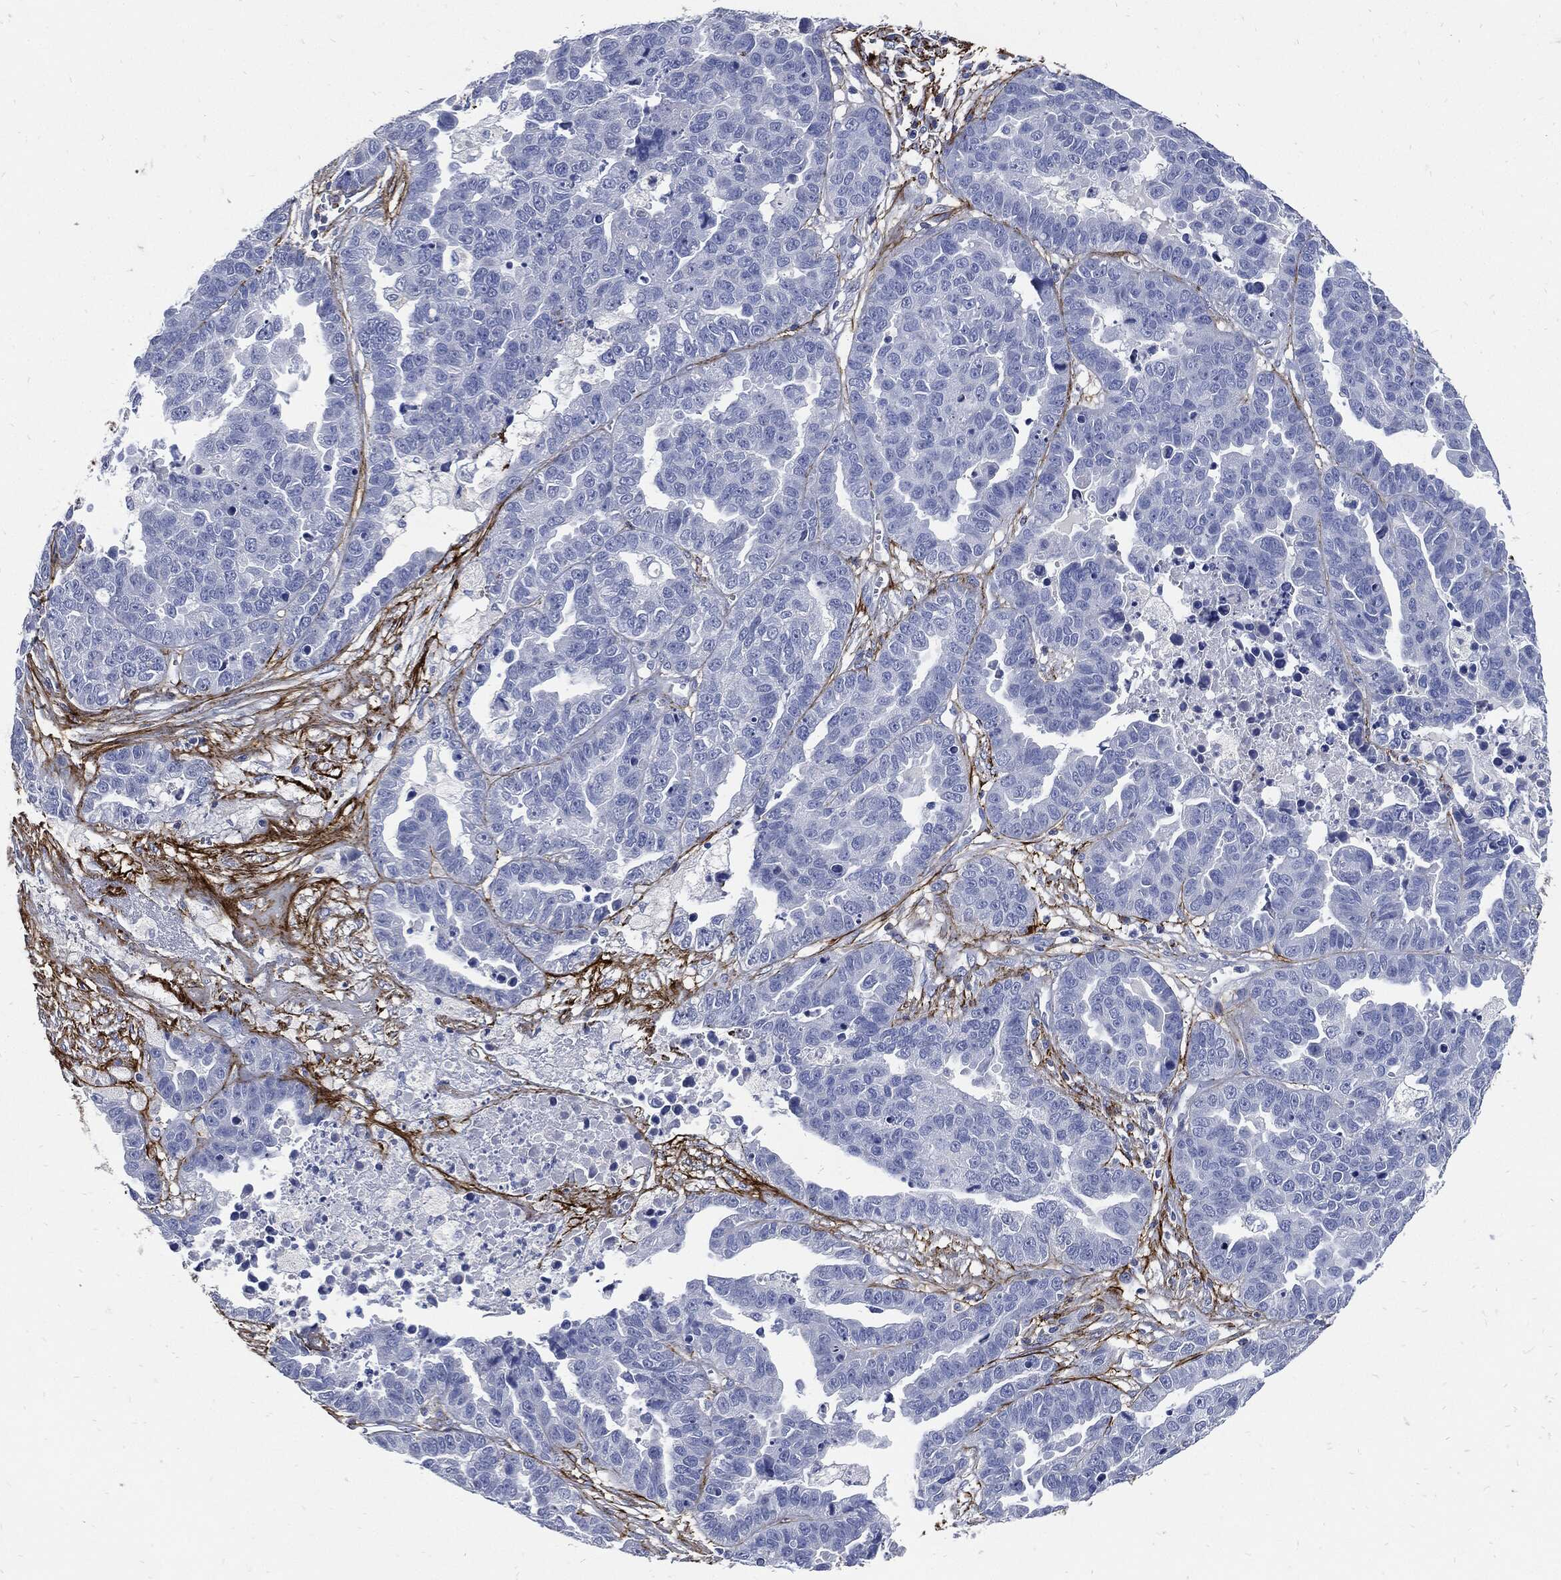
{"staining": {"intensity": "negative", "quantity": "none", "location": "none"}, "tissue": "ovarian cancer", "cell_type": "Tumor cells", "image_type": "cancer", "snomed": [{"axis": "morphology", "description": "Cystadenocarcinoma, serous, NOS"}, {"axis": "topography", "description": "Ovary"}], "caption": "The image demonstrates no significant expression in tumor cells of ovarian cancer.", "gene": "FBN1", "patient": {"sex": "female", "age": 87}}